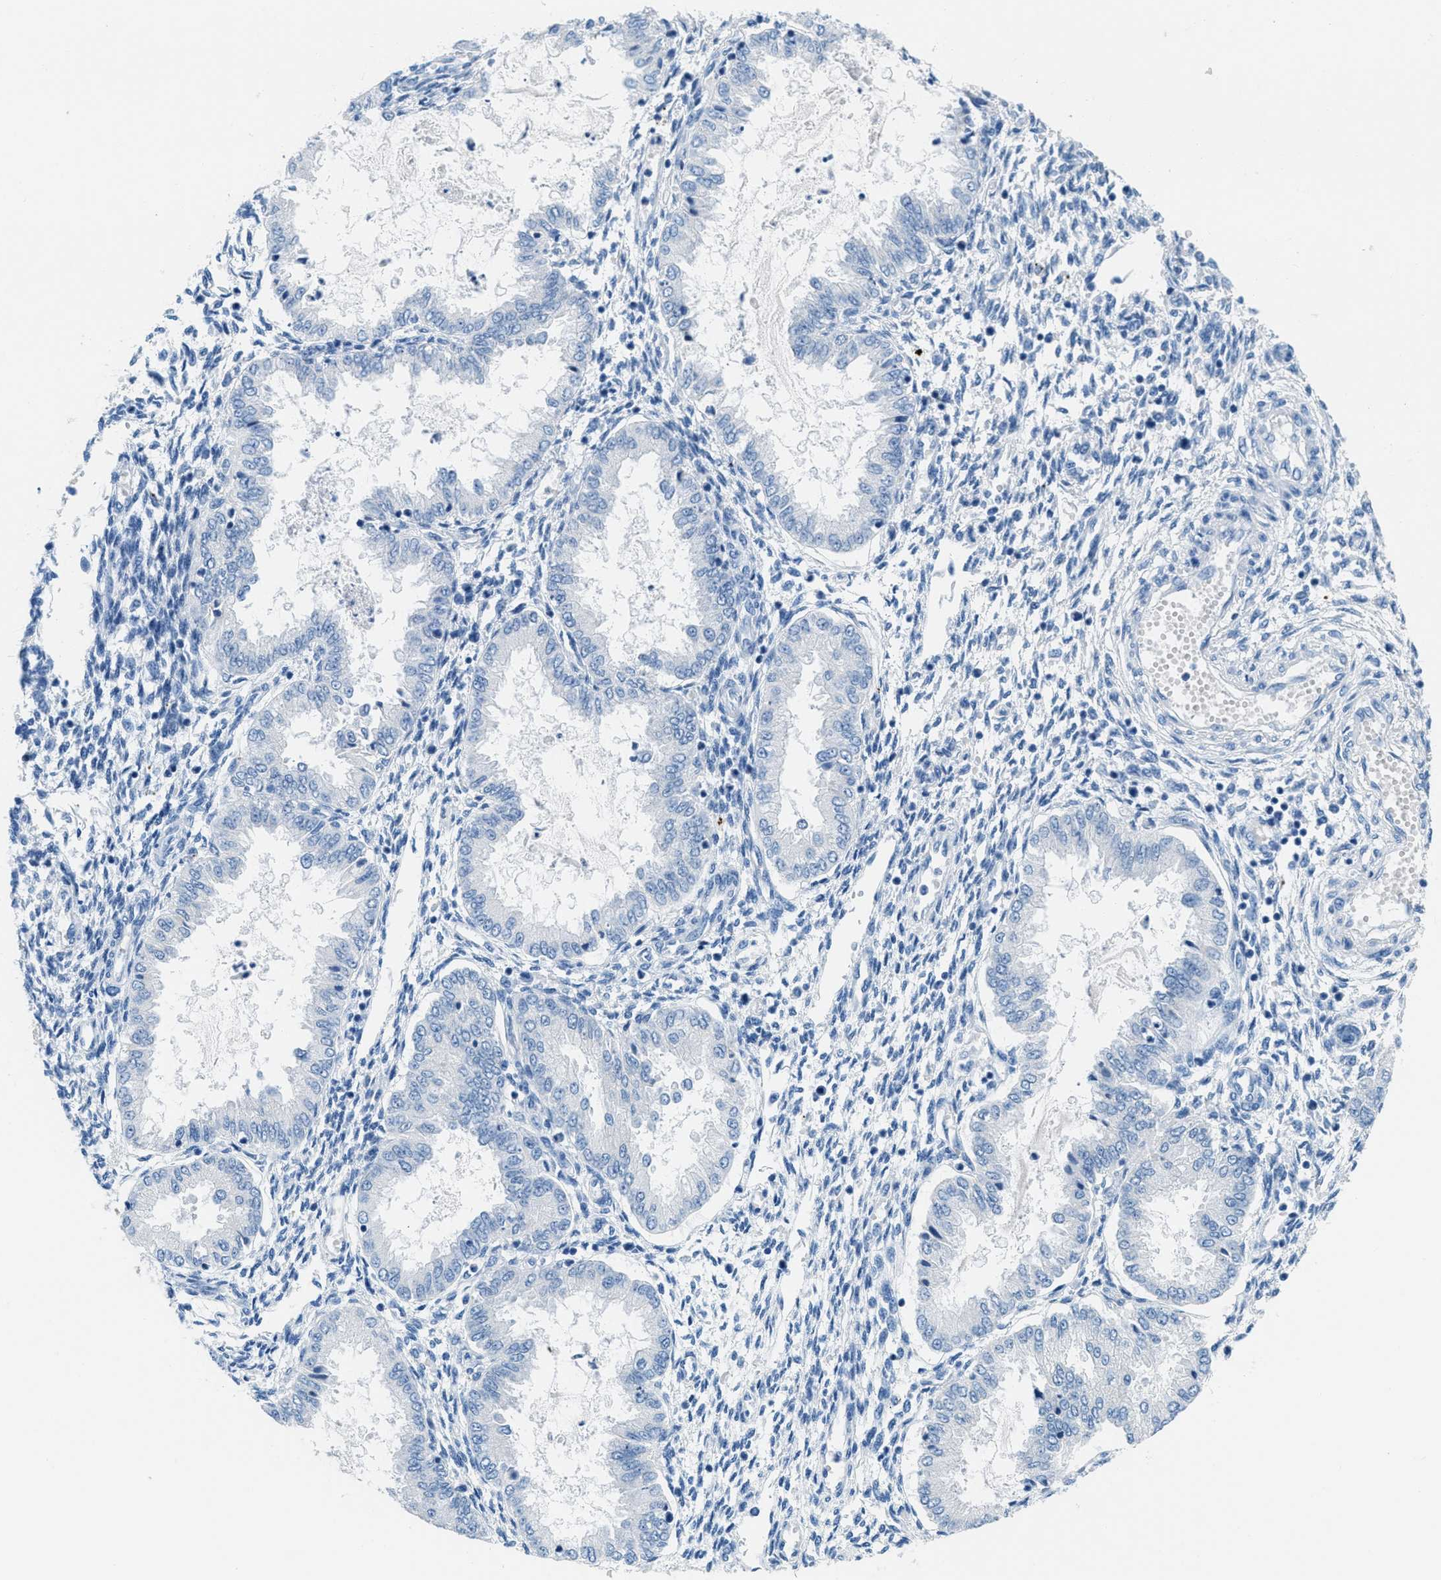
{"staining": {"intensity": "negative", "quantity": "none", "location": "none"}, "tissue": "endometrium", "cell_type": "Cells in endometrial stroma", "image_type": "normal", "snomed": [{"axis": "morphology", "description": "Normal tissue, NOS"}, {"axis": "topography", "description": "Endometrium"}], "caption": "The micrograph exhibits no significant expression in cells in endometrial stroma of endometrium. The staining was performed using DAB (3,3'-diaminobenzidine) to visualize the protein expression in brown, while the nuclei were stained in blue with hematoxylin (Magnification: 20x).", "gene": "MGARP", "patient": {"sex": "female", "age": 33}}